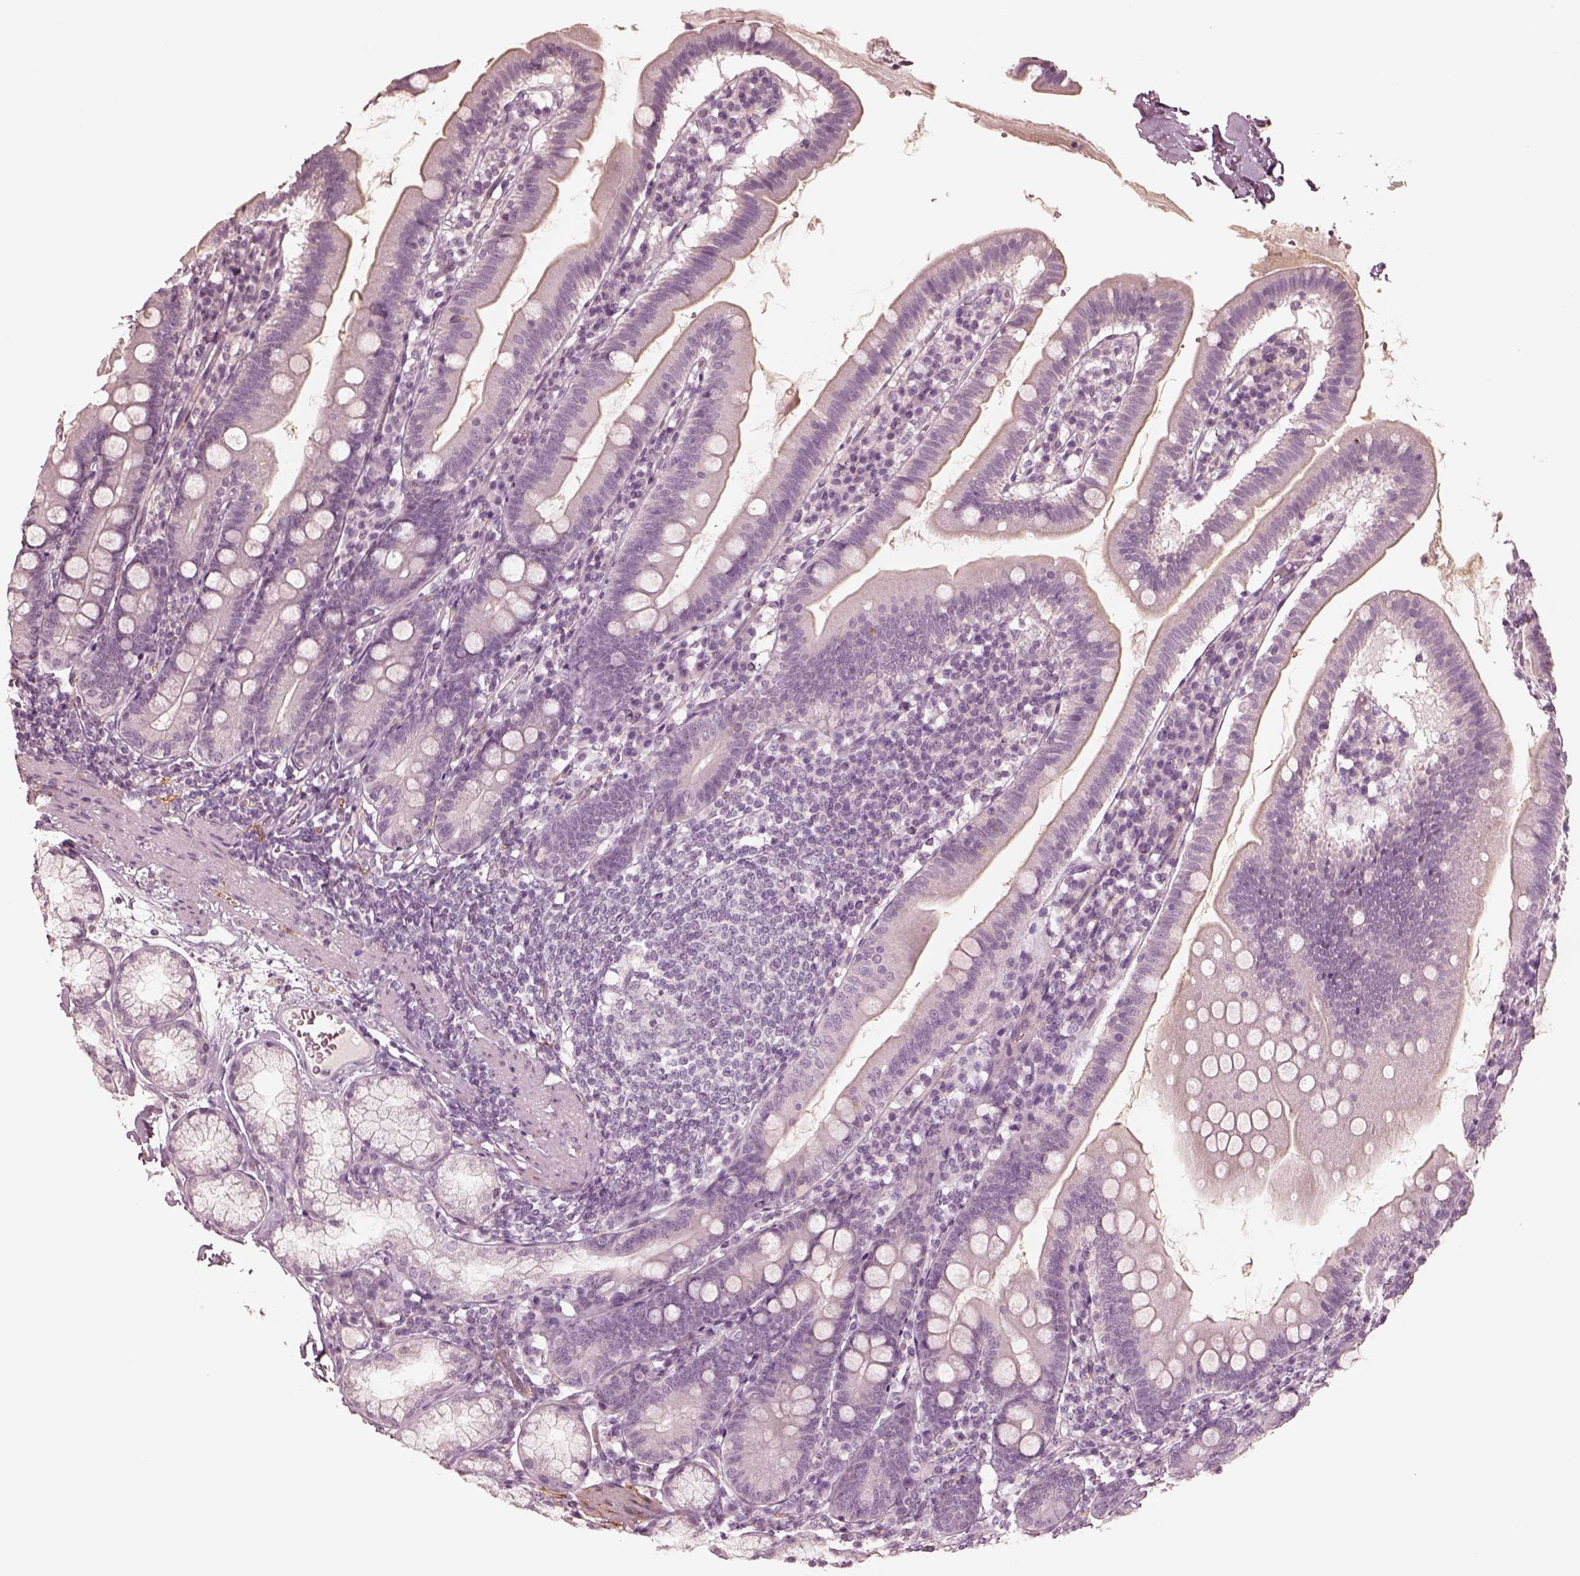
{"staining": {"intensity": "negative", "quantity": "none", "location": "none"}, "tissue": "duodenum", "cell_type": "Glandular cells", "image_type": "normal", "snomed": [{"axis": "morphology", "description": "Normal tissue, NOS"}, {"axis": "topography", "description": "Duodenum"}], "caption": "This photomicrograph is of benign duodenum stained with immunohistochemistry to label a protein in brown with the nuclei are counter-stained blue. There is no expression in glandular cells.", "gene": "DNAAF9", "patient": {"sex": "female", "age": 67}}